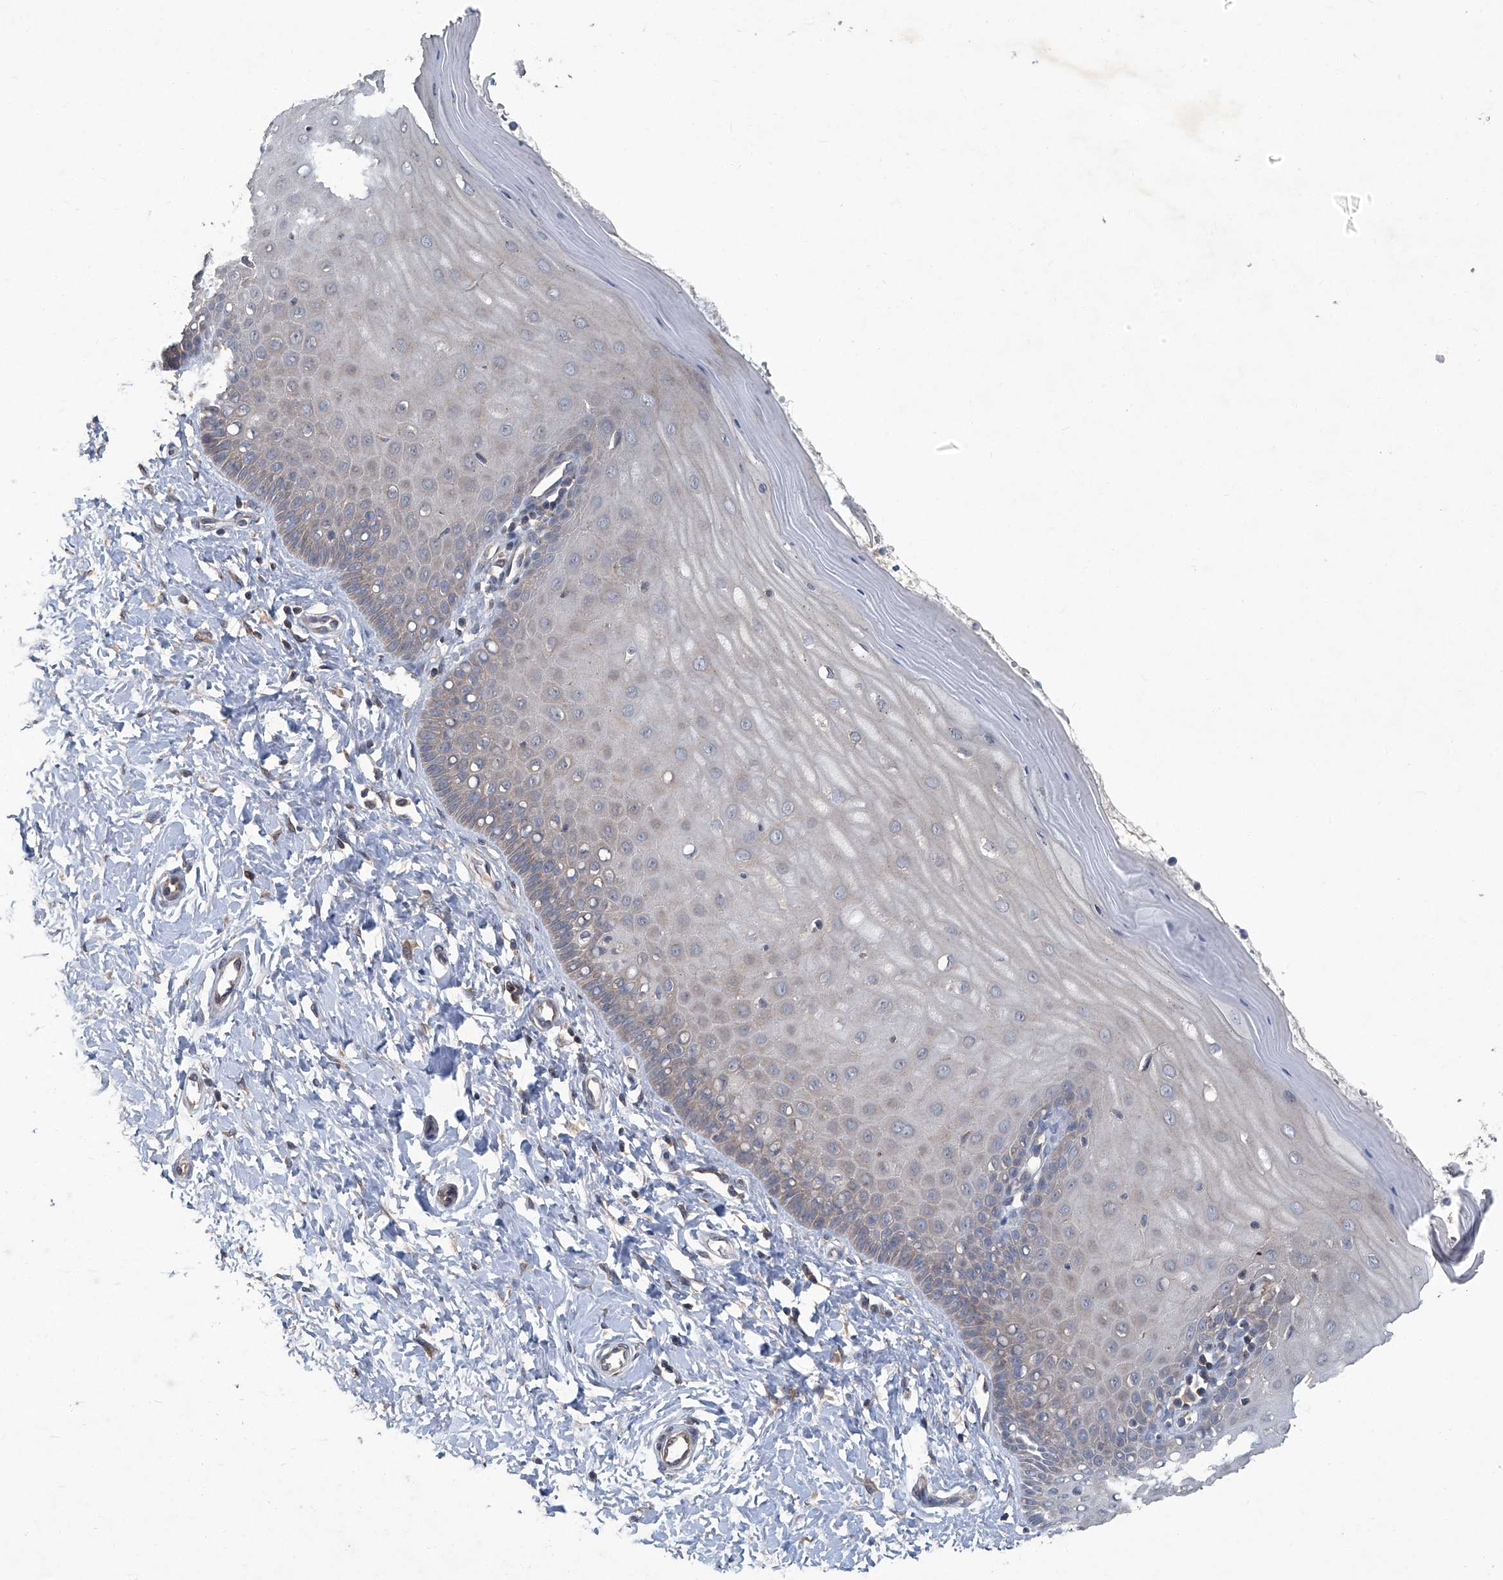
{"staining": {"intensity": "weak", "quantity": "25%-75%", "location": "cytoplasmic/membranous"}, "tissue": "cervix", "cell_type": "Glandular cells", "image_type": "normal", "snomed": [{"axis": "morphology", "description": "Normal tissue, NOS"}, {"axis": "topography", "description": "Cervix"}], "caption": "Protein analysis of benign cervix displays weak cytoplasmic/membranous staining in approximately 25%-75% of glandular cells. (DAB (3,3'-diaminobenzidine) IHC with brightfield microscopy, high magnification).", "gene": "ANKRD34A", "patient": {"sex": "female", "age": 55}}